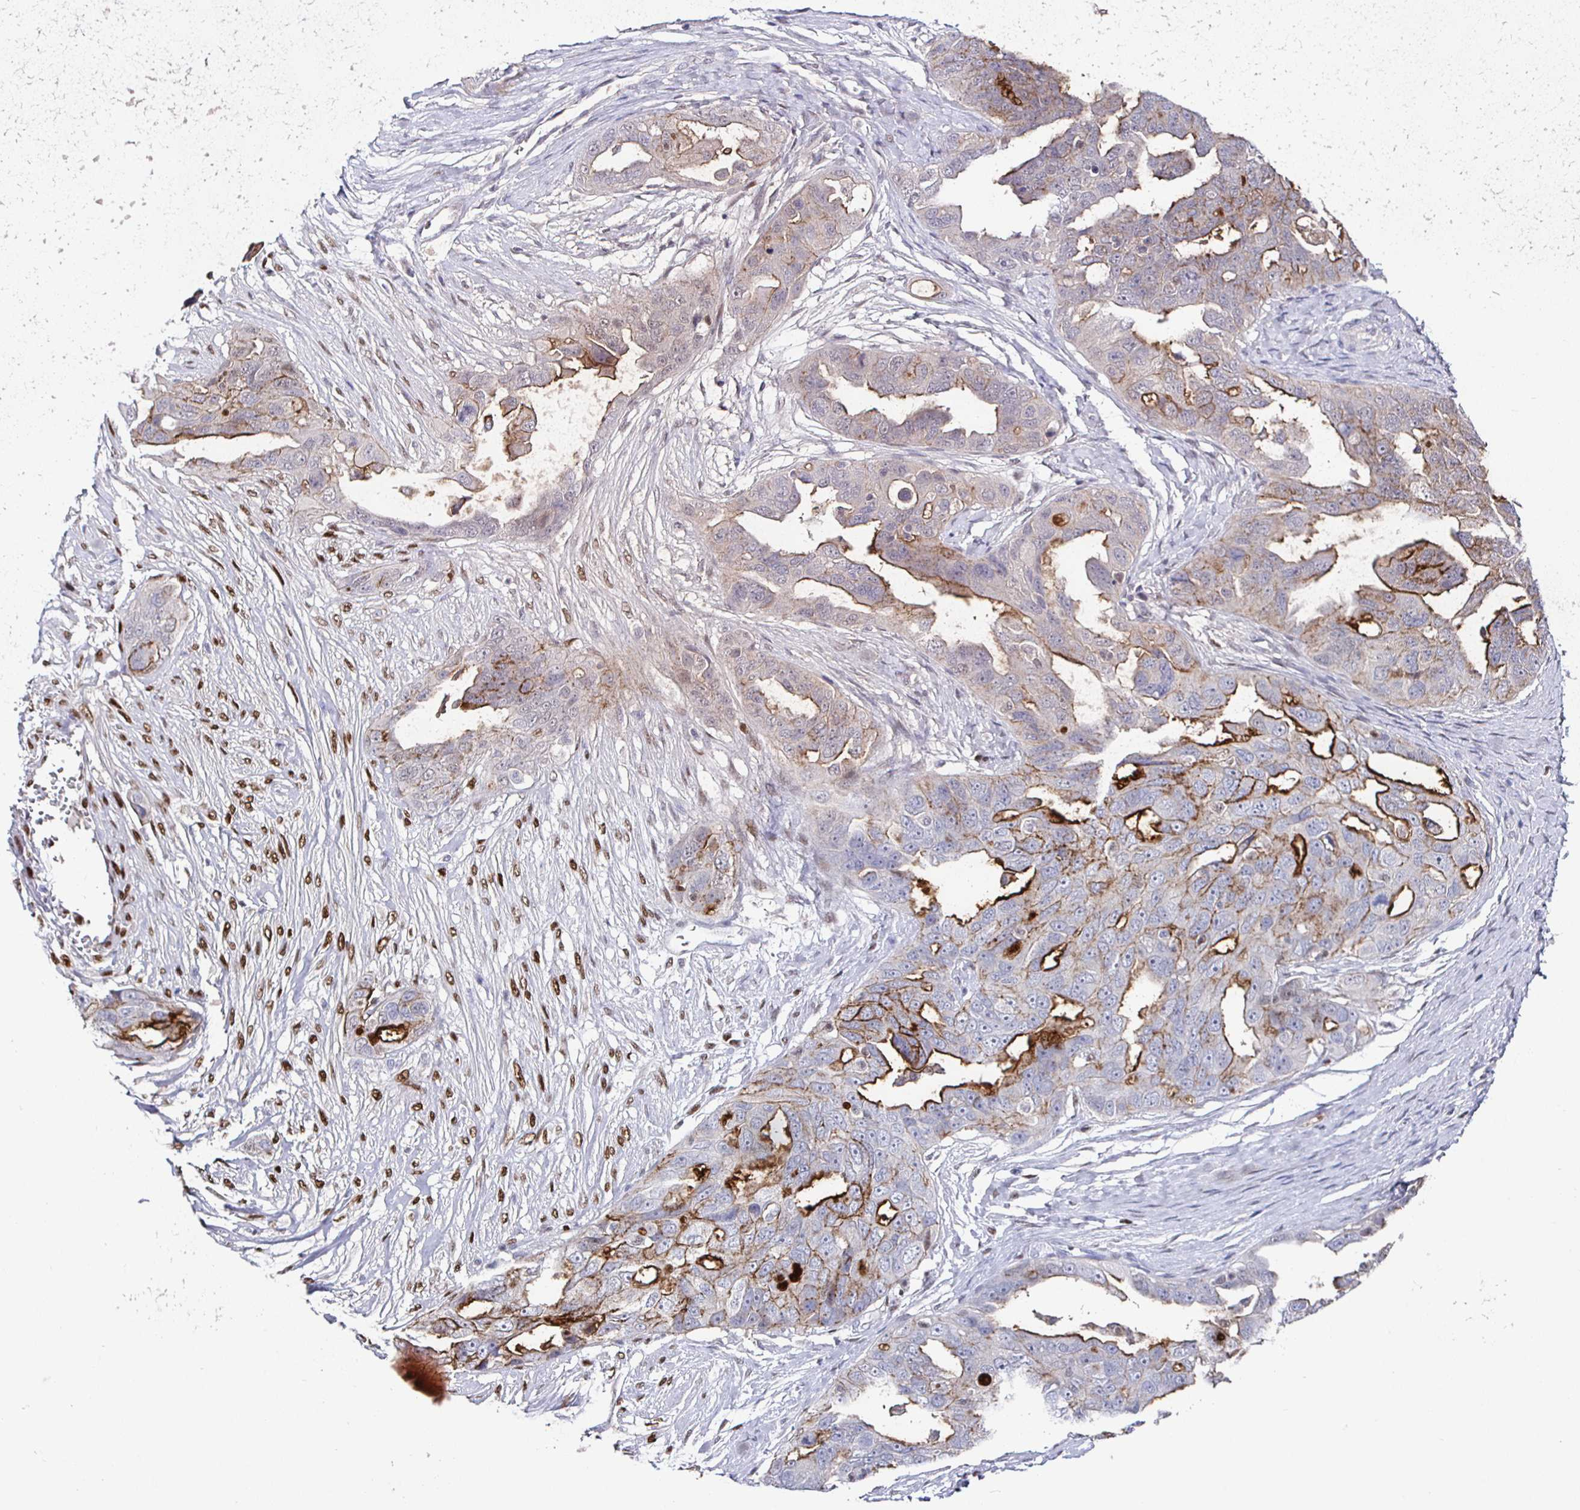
{"staining": {"intensity": "strong", "quantity": "<25%", "location": "cytoplasmic/membranous"}, "tissue": "ovarian cancer", "cell_type": "Tumor cells", "image_type": "cancer", "snomed": [{"axis": "morphology", "description": "Carcinoma, endometroid"}, {"axis": "topography", "description": "Ovary"}], "caption": "Immunohistochemistry of human ovarian cancer displays medium levels of strong cytoplasmic/membranous positivity in about <25% of tumor cells.", "gene": "RUNX2", "patient": {"sex": "female", "age": 70}}